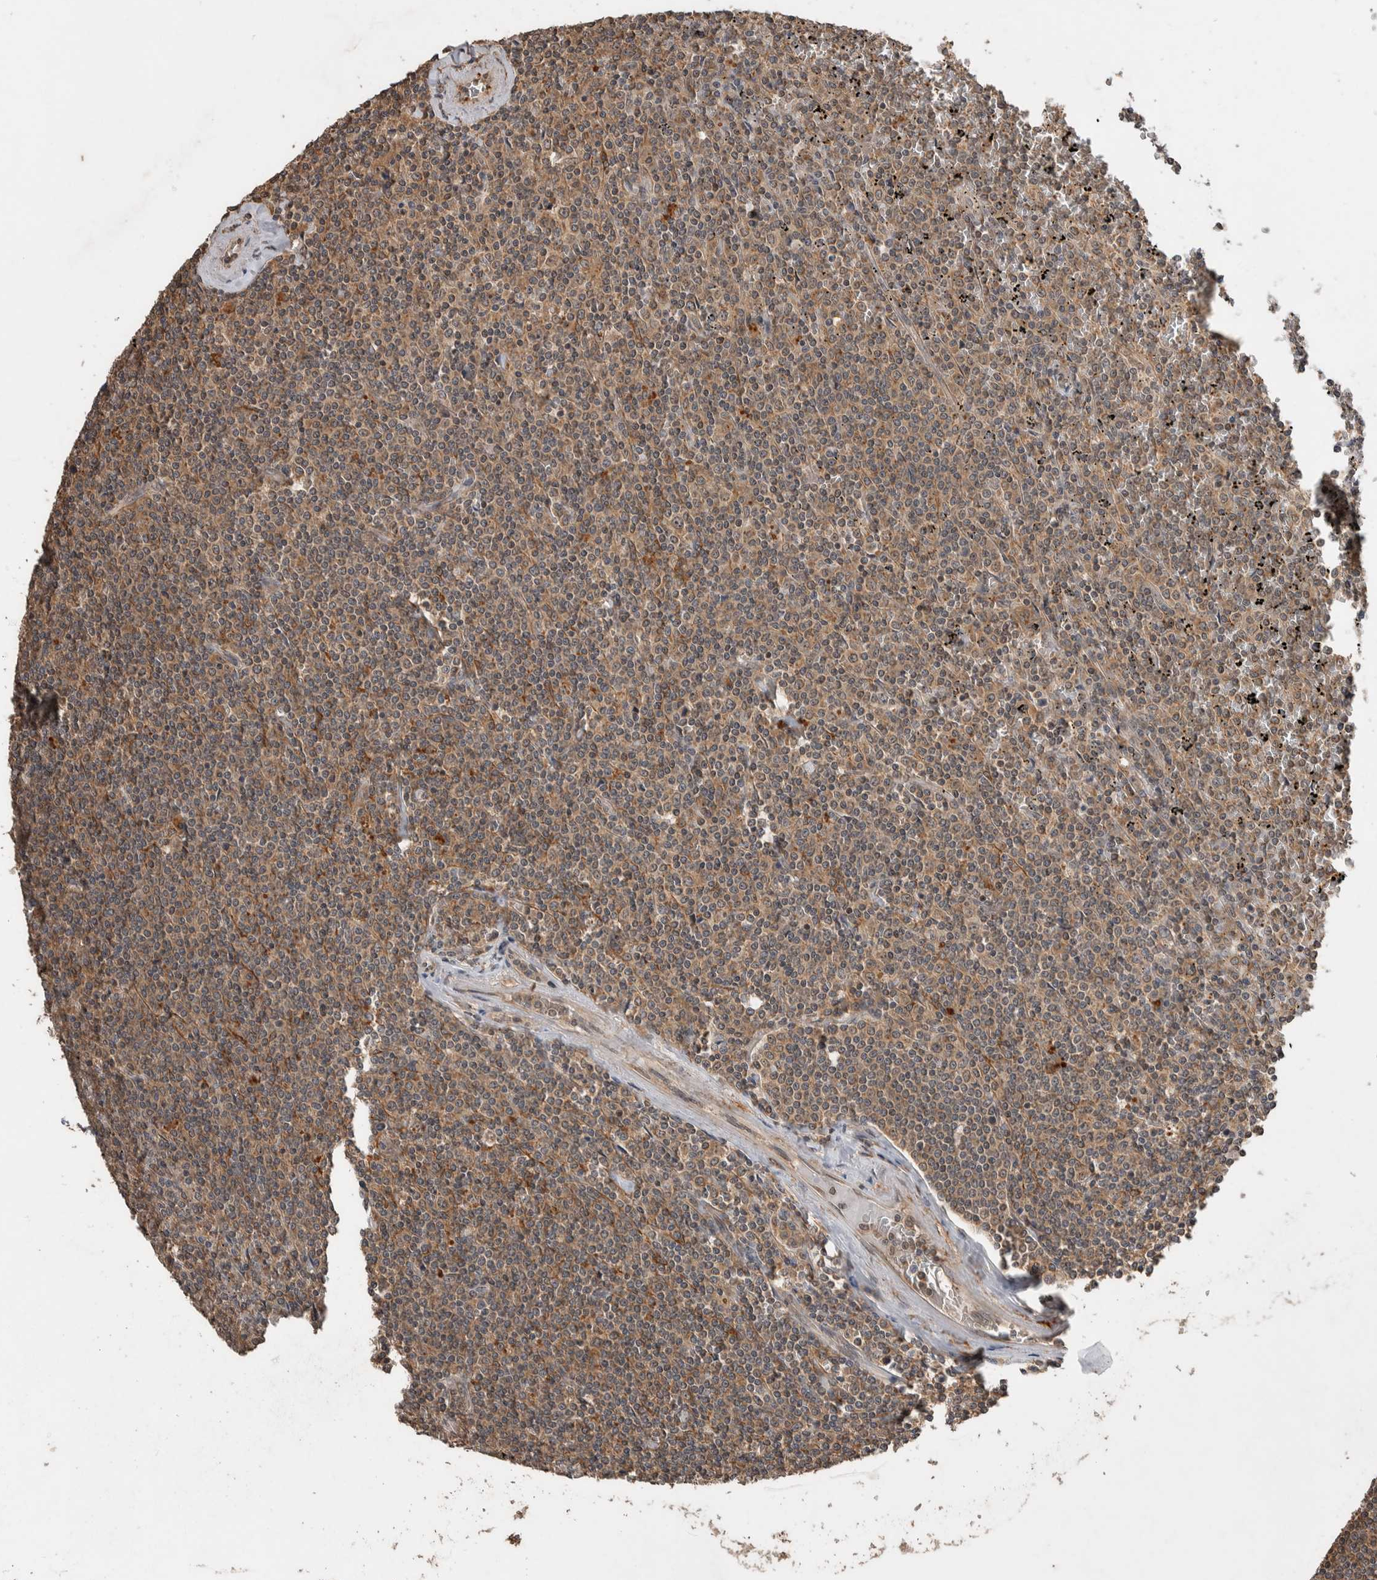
{"staining": {"intensity": "weak", "quantity": "25%-75%", "location": "cytoplasmic/membranous"}, "tissue": "lymphoma", "cell_type": "Tumor cells", "image_type": "cancer", "snomed": [{"axis": "morphology", "description": "Malignant lymphoma, non-Hodgkin's type, Low grade"}, {"axis": "topography", "description": "Spleen"}], "caption": "Brown immunohistochemical staining in lymphoma shows weak cytoplasmic/membranous positivity in approximately 25%-75% of tumor cells.", "gene": "DVL2", "patient": {"sex": "female", "age": 19}}